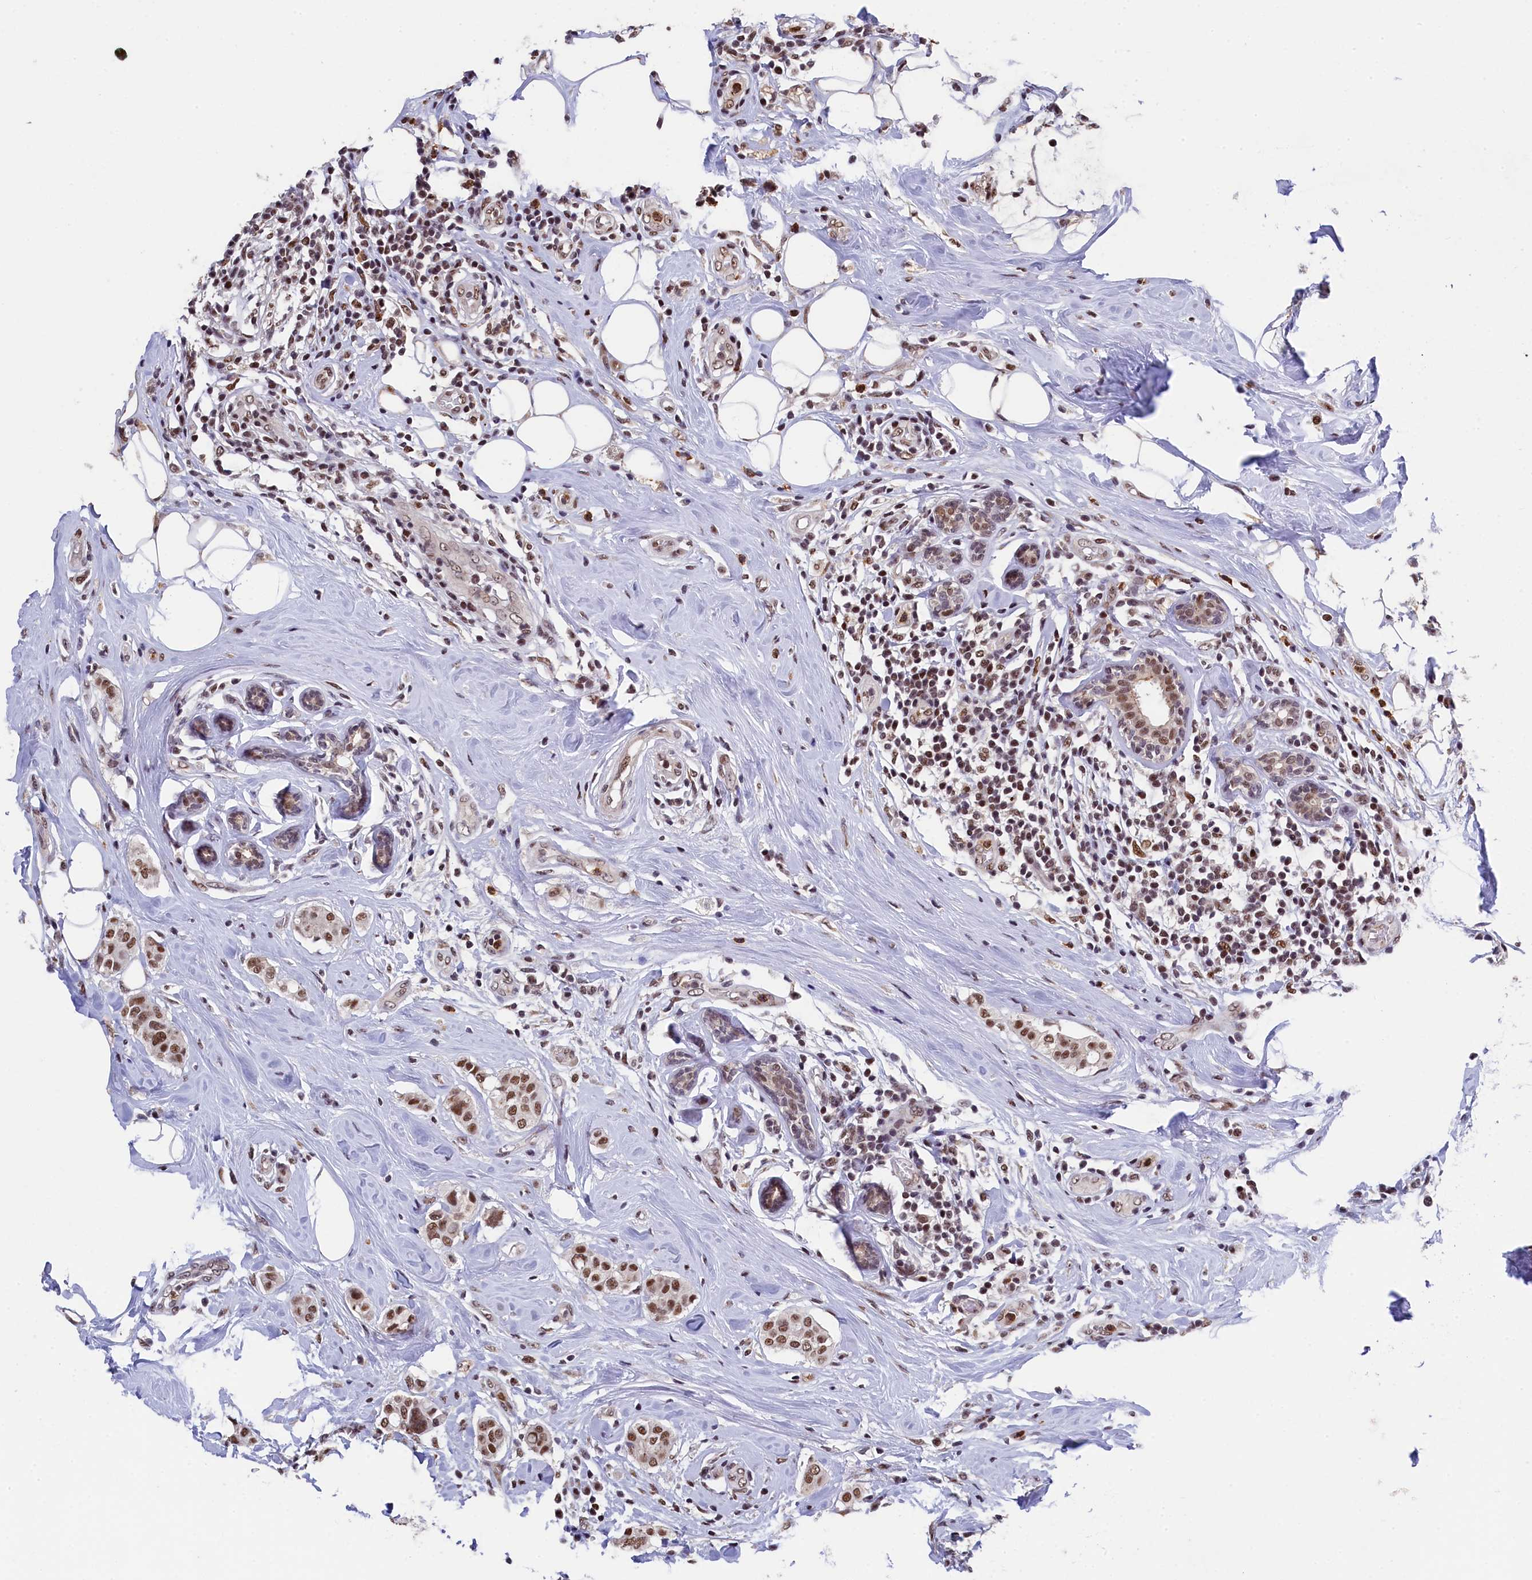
{"staining": {"intensity": "strong", "quantity": ">75%", "location": "nuclear"}, "tissue": "breast cancer", "cell_type": "Tumor cells", "image_type": "cancer", "snomed": [{"axis": "morphology", "description": "Lobular carcinoma"}, {"axis": "topography", "description": "Breast"}], "caption": "Tumor cells demonstrate high levels of strong nuclear staining in about >75% of cells in lobular carcinoma (breast).", "gene": "ADIG", "patient": {"sex": "female", "age": 51}}